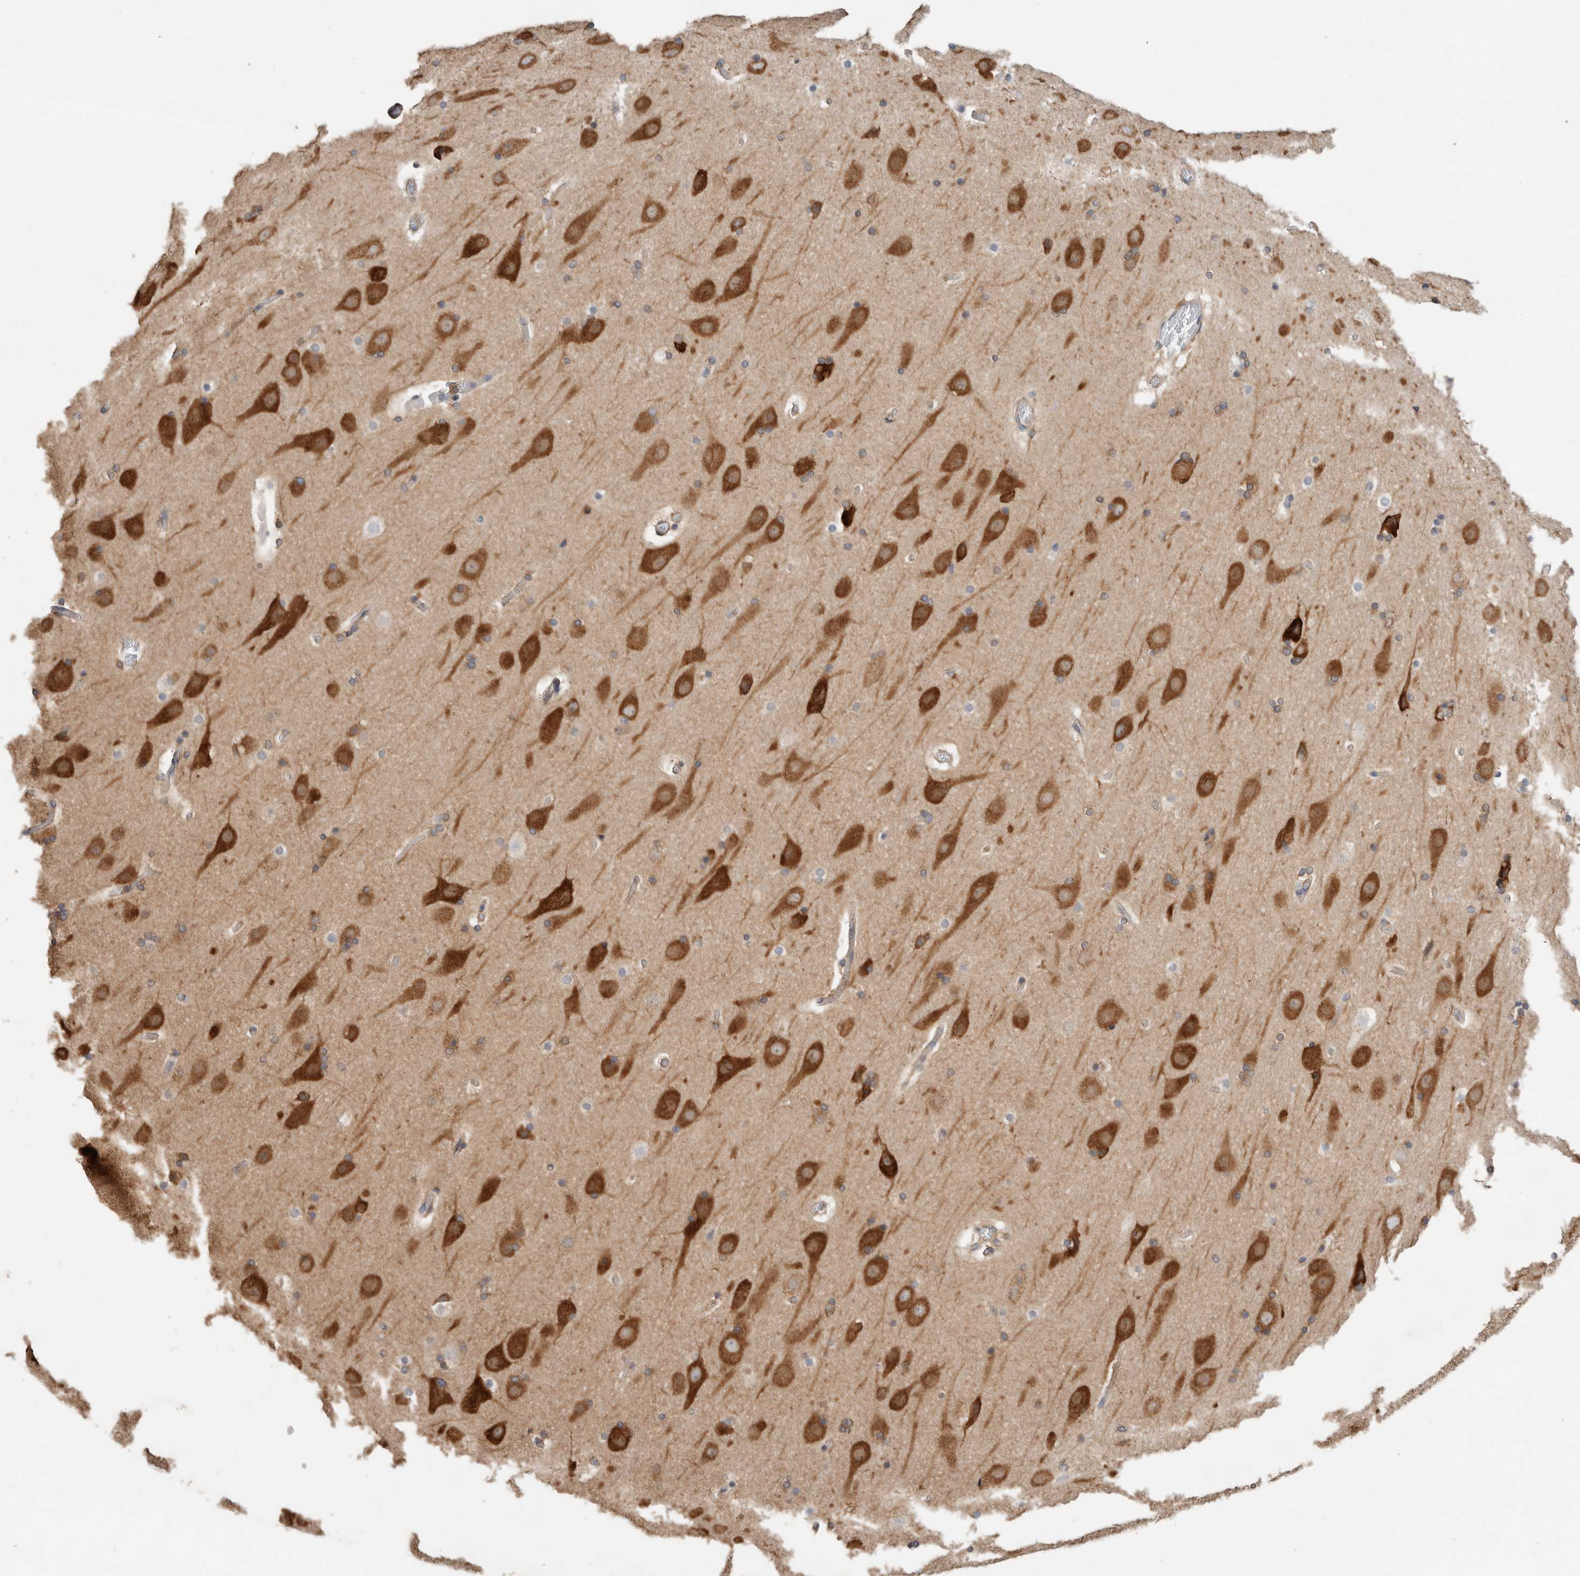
{"staining": {"intensity": "weak", "quantity": ">75%", "location": "cytoplasmic/membranous"}, "tissue": "cerebral cortex", "cell_type": "Endothelial cells", "image_type": "normal", "snomed": [{"axis": "morphology", "description": "Normal tissue, NOS"}, {"axis": "topography", "description": "Cerebral cortex"}], "caption": "Endothelial cells reveal low levels of weak cytoplasmic/membranous positivity in approximately >75% of cells in normal cerebral cortex. (DAB (3,3'-diaminobenzidine) IHC, brown staining for protein, blue staining for nuclei).", "gene": "EIF4G3", "patient": {"sex": "male", "age": 57}}